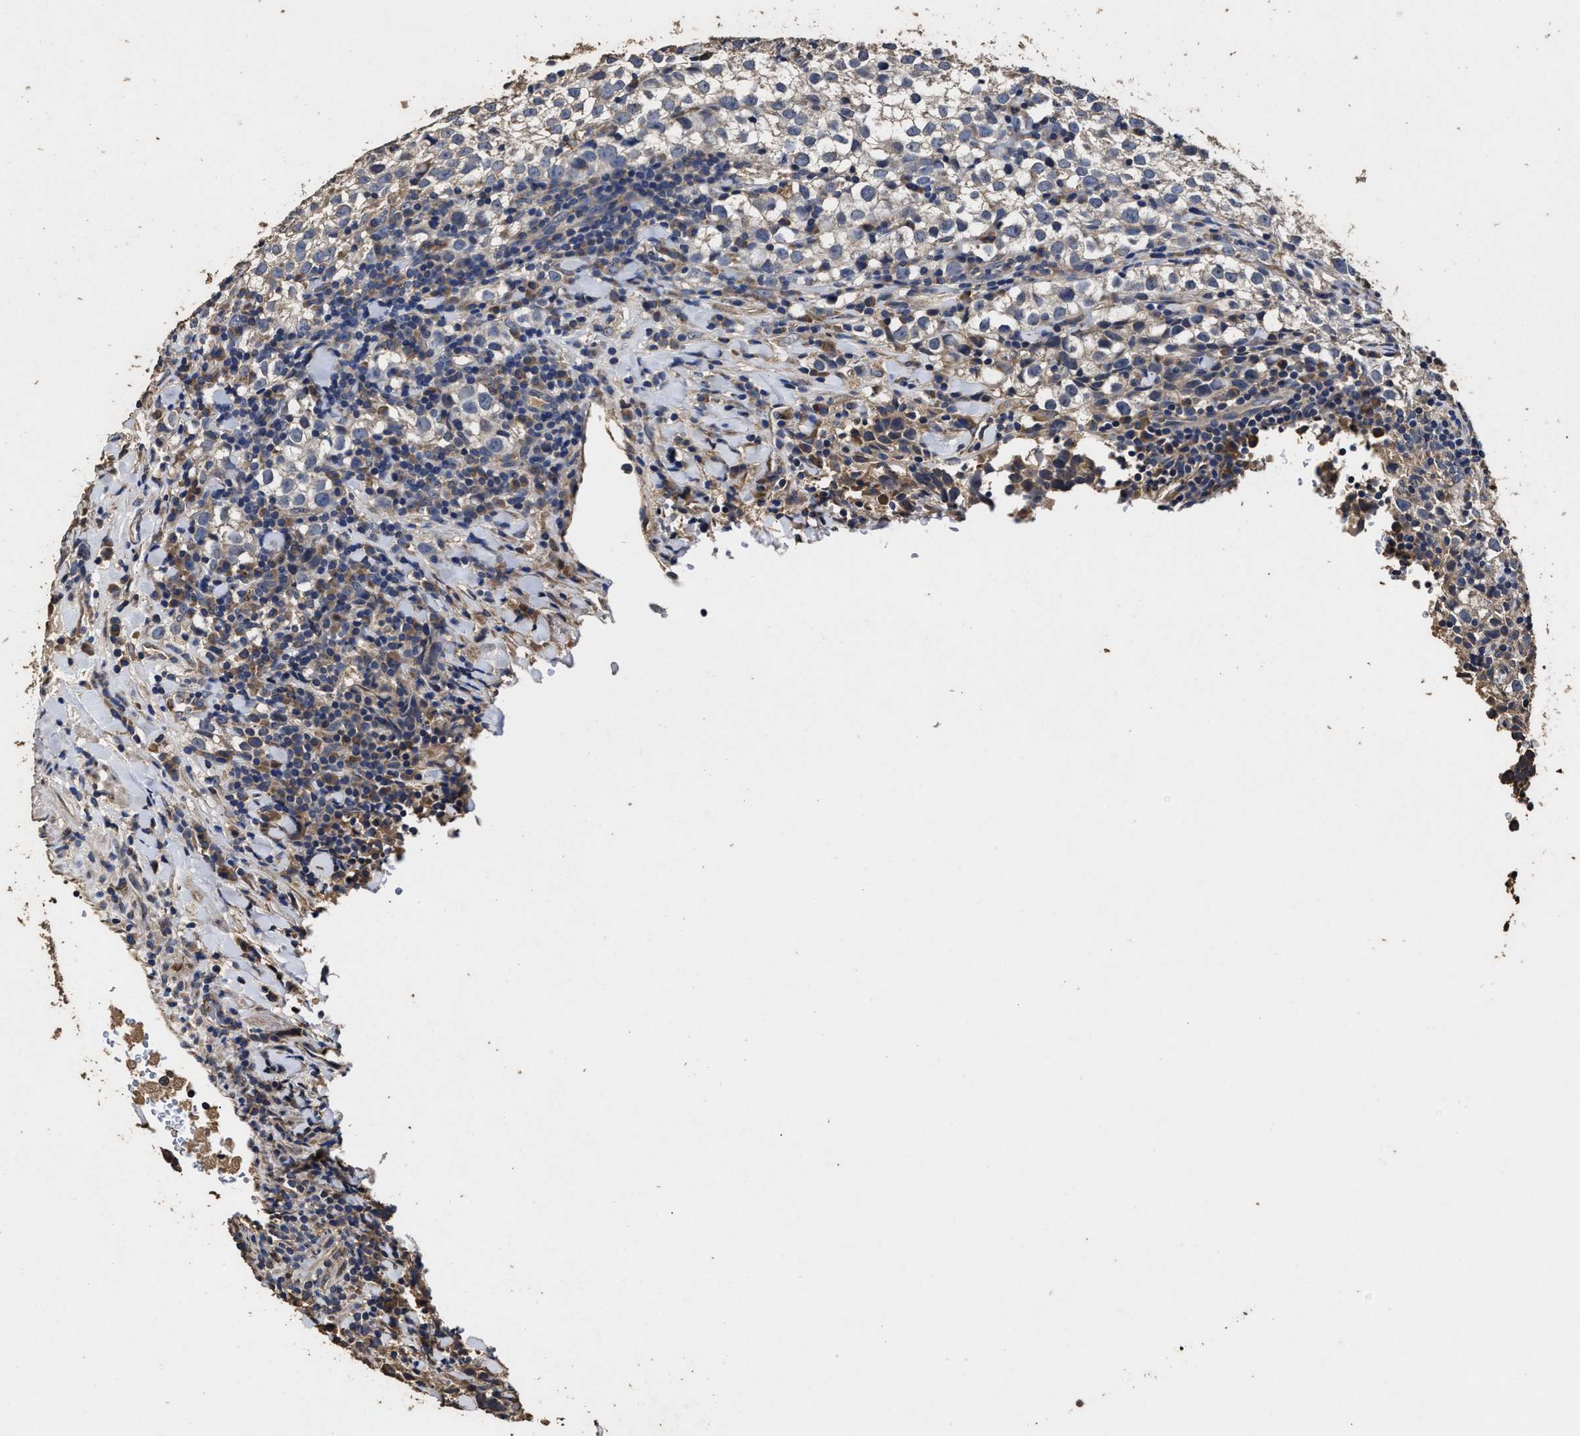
{"staining": {"intensity": "weak", "quantity": "<25%", "location": "cytoplasmic/membranous"}, "tissue": "testis cancer", "cell_type": "Tumor cells", "image_type": "cancer", "snomed": [{"axis": "morphology", "description": "Seminoma, NOS"}, {"axis": "morphology", "description": "Carcinoma, Embryonal, NOS"}, {"axis": "topography", "description": "Testis"}], "caption": "Immunohistochemical staining of human testis embryonal carcinoma demonstrates no significant positivity in tumor cells.", "gene": "PPM1K", "patient": {"sex": "male", "age": 36}}